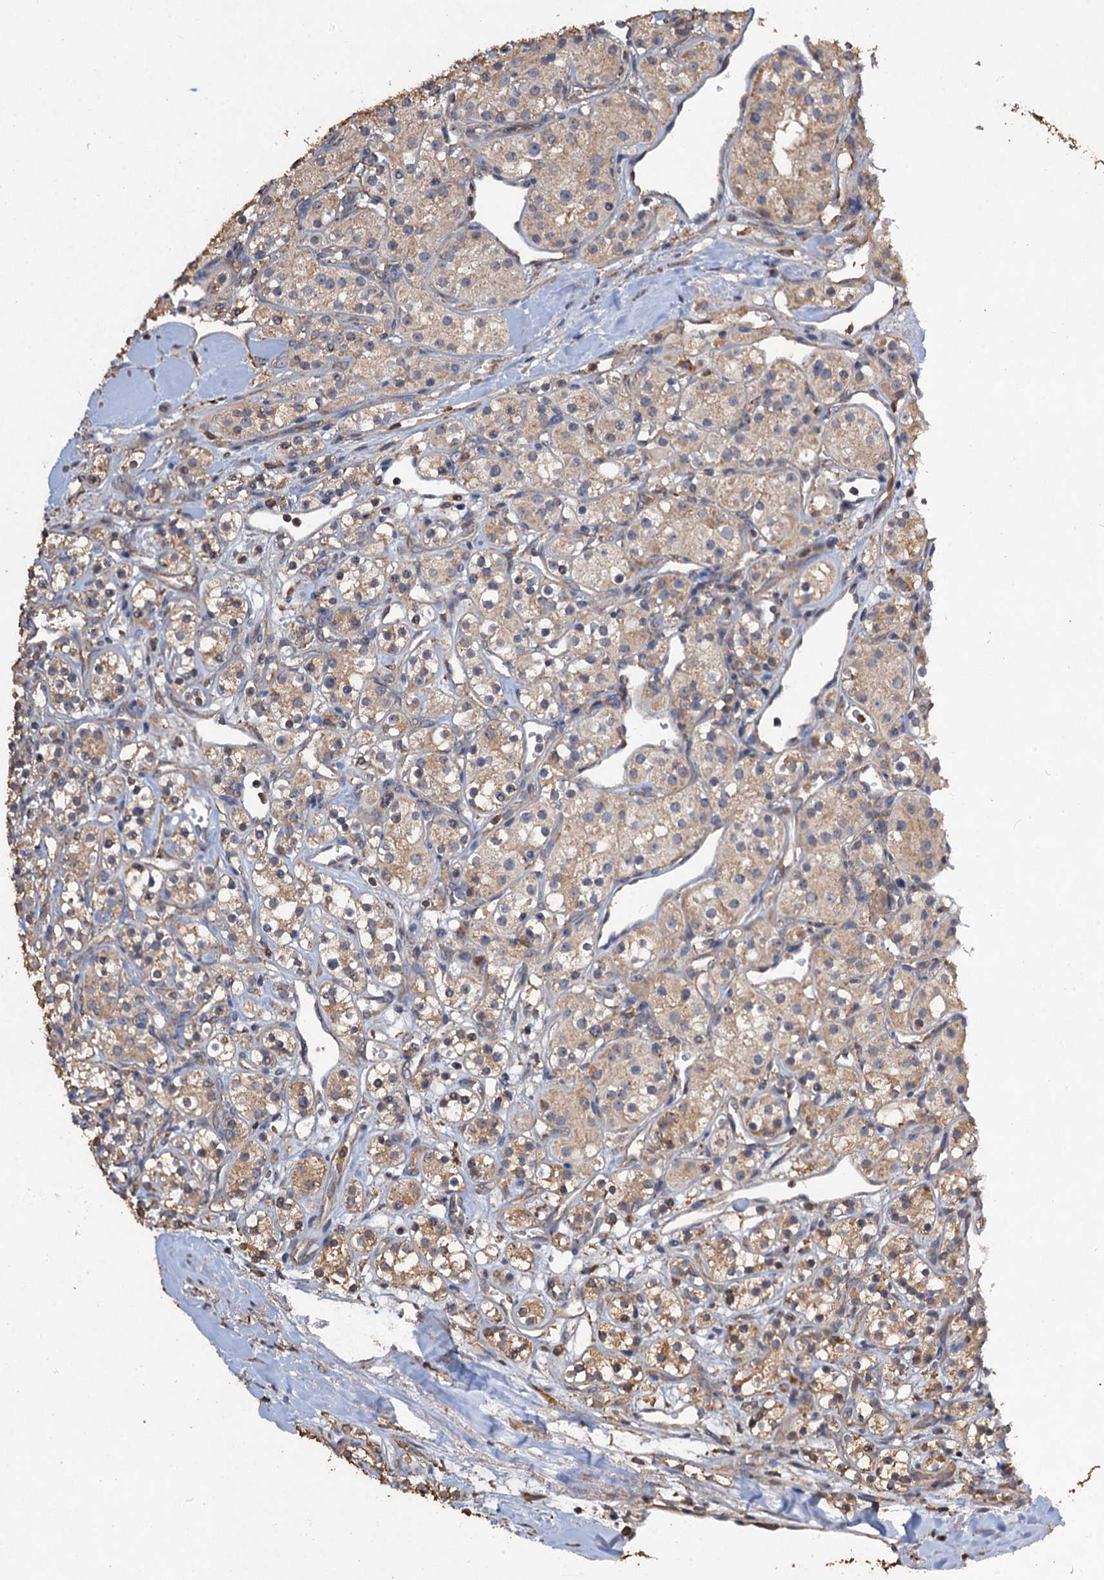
{"staining": {"intensity": "weak", "quantity": "25%-75%", "location": "cytoplasmic/membranous"}, "tissue": "renal cancer", "cell_type": "Tumor cells", "image_type": "cancer", "snomed": [{"axis": "morphology", "description": "Adenocarcinoma, NOS"}, {"axis": "topography", "description": "Kidney"}], "caption": "DAB (3,3'-diaminobenzidine) immunohistochemical staining of renal cancer (adenocarcinoma) displays weak cytoplasmic/membranous protein positivity in approximately 25%-75% of tumor cells.", "gene": "SCUBE3", "patient": {"sex": "male", "age": 77}}